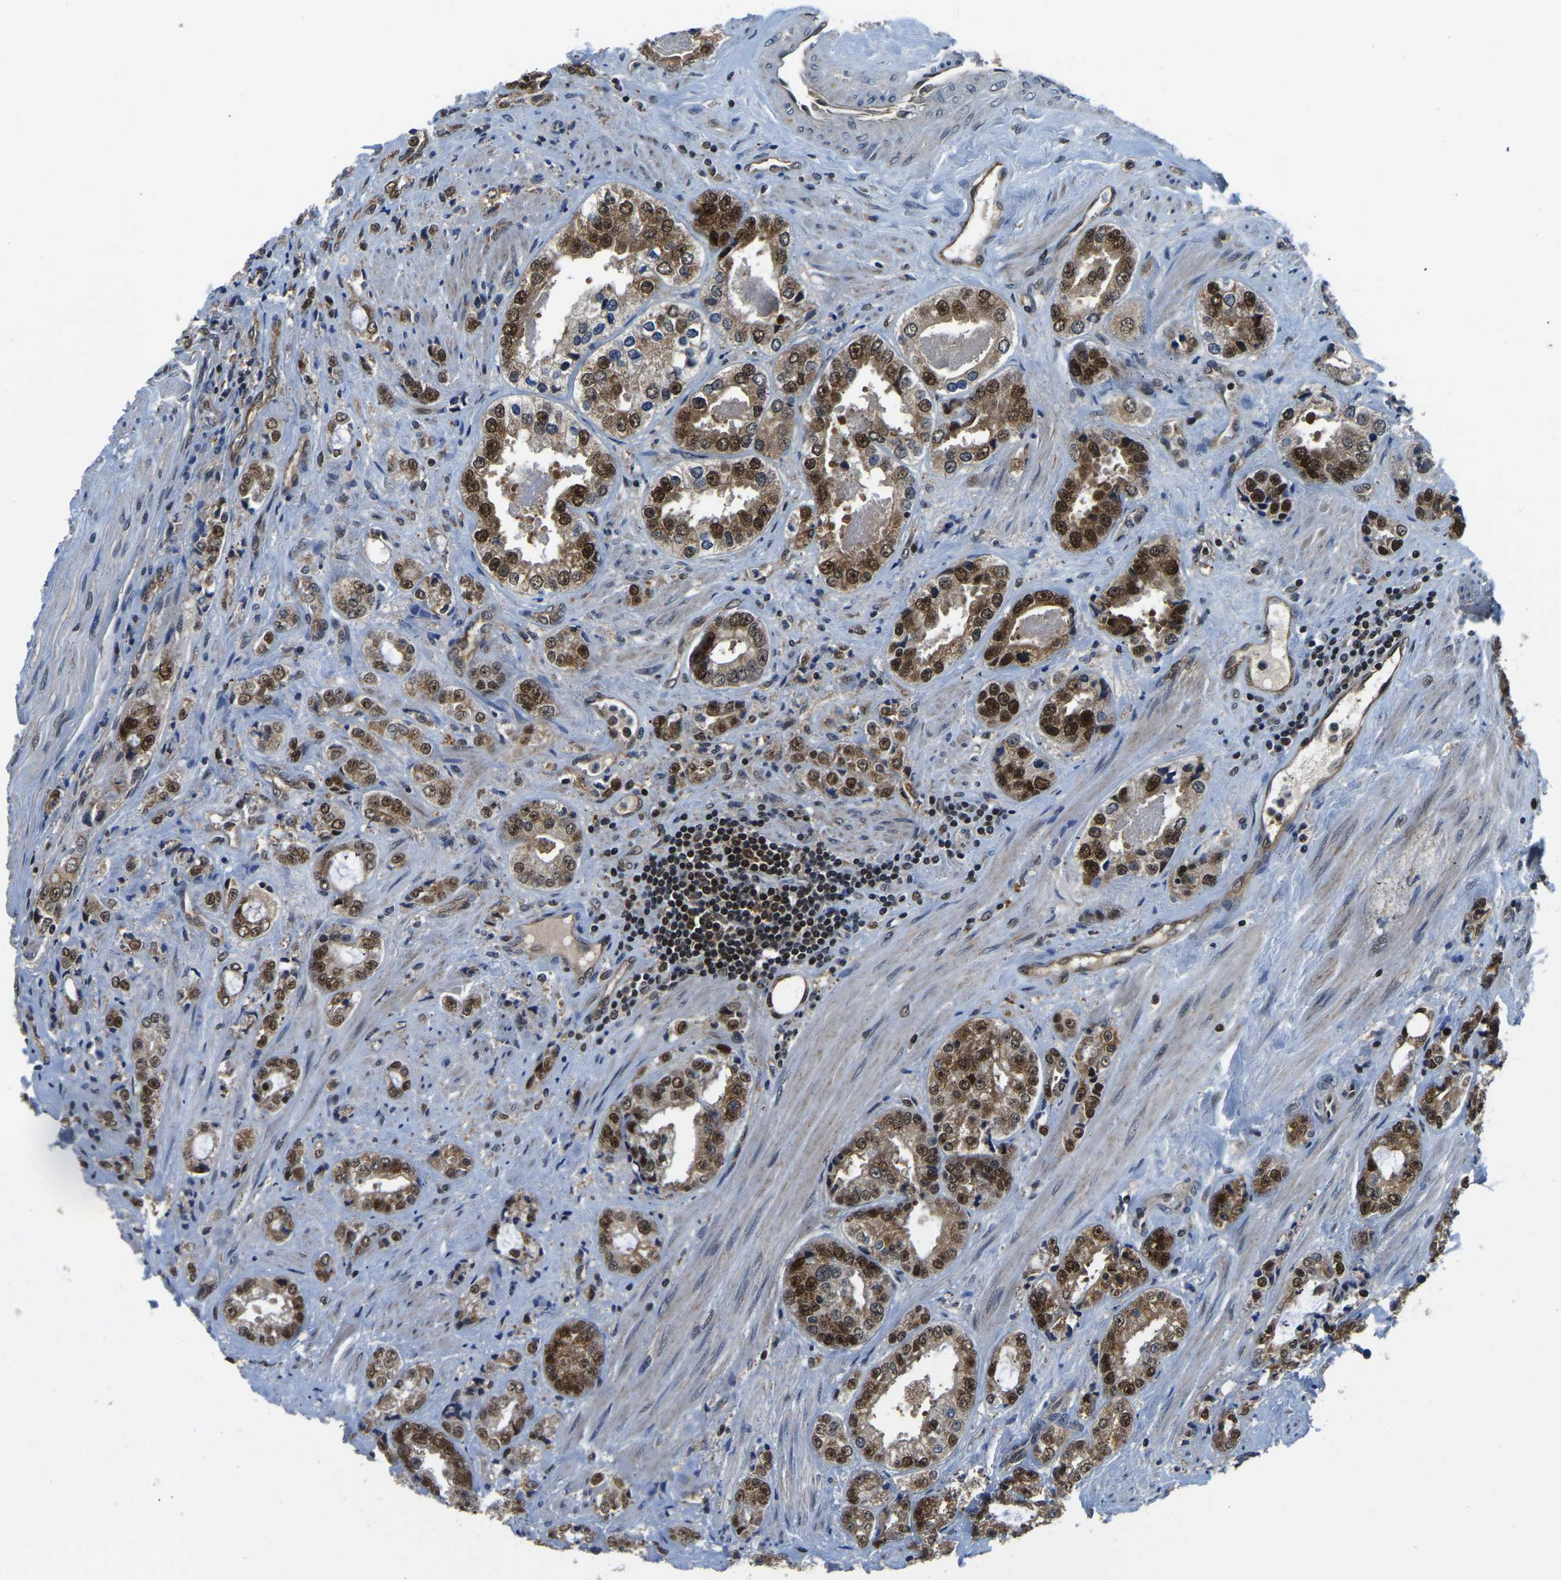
{"staining": {"intensity": "strong", "quantity": ">75%", "location": "cytoplasmic/membranous,nuclear"}, "tissue": "prostate cancer", "cell_type": "Tumor cells", "image_type": "cancer", "snomed": [{"axis": "morphology", "description": "Adenocarcinoma, High grade"}, {"axis": "topography", "description": "Prostate"}], "caption": "Immunohistochemical staining of prostate cancer (adenocarcinoma (high-grade)) reveals high levels of strong cytoplasmic/membranous and nuclear protein positivity in about >75% of tumor cells. Nuclei are stained in blue.", "gene": "DFFA", "patient": {"sex": "male", "age": 61}}